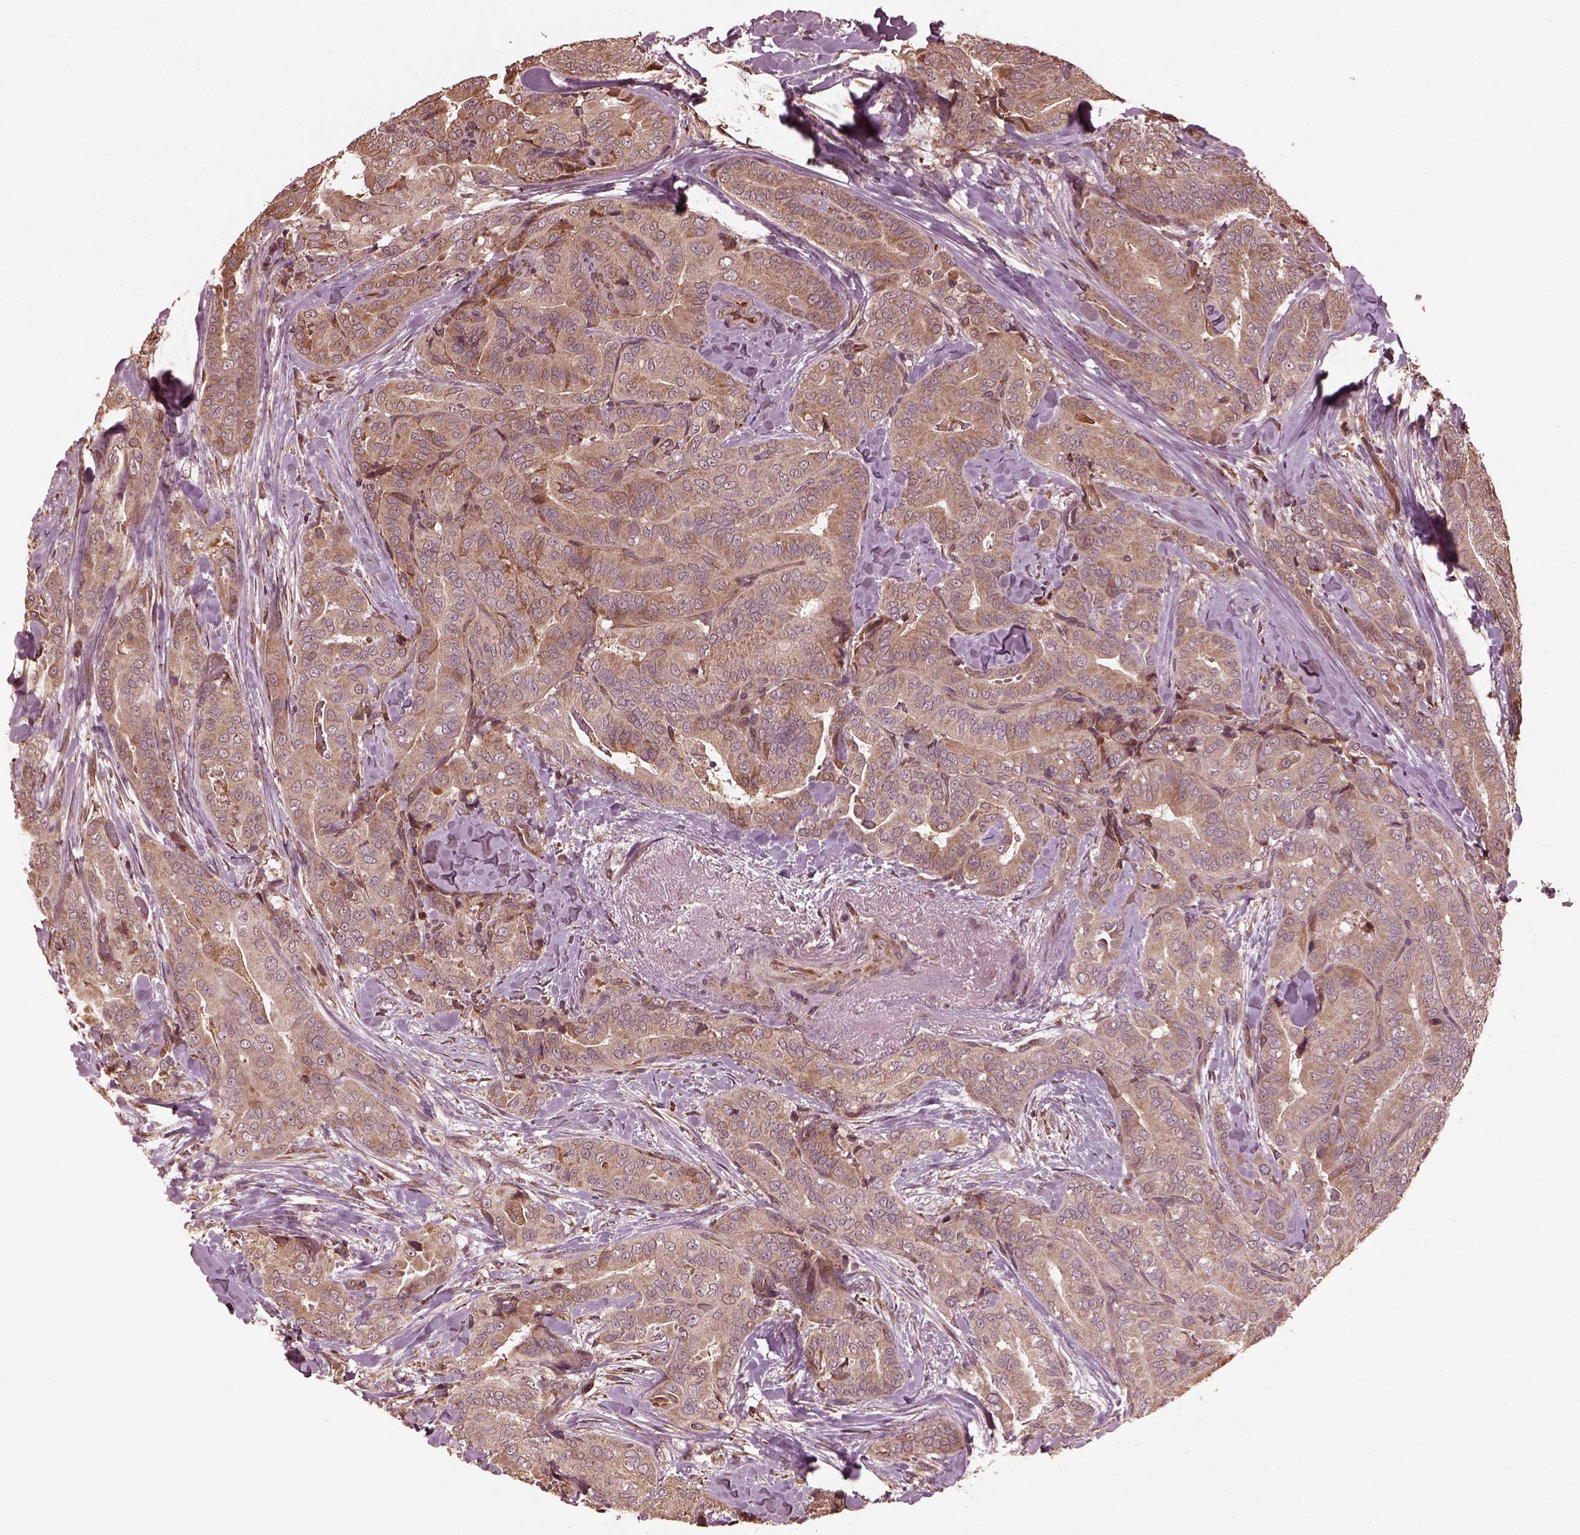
{"staining": {"intensity": "moderate", "quantity": ">75%", "location": "cytoplasmic/membranous"}, "tissue": "thyroid cancer", "cell_type": "Tumor cells", "image_type": "cancer", "snomed": [{"axis": "morphology", "description": "Papillary adenocarcinoma, NOS"}, {"axis": "topography", "description": "Thyroid gland"}], "caption": "DAB immunohistochemical staining of thyroid papillary adenocarcinoma displays moderate cytoplasmic/membranous protein positivity in approximately >75% of tumor cells.", "gene": "ZNF292", "patient": {"sex": "male", "age": 61}}